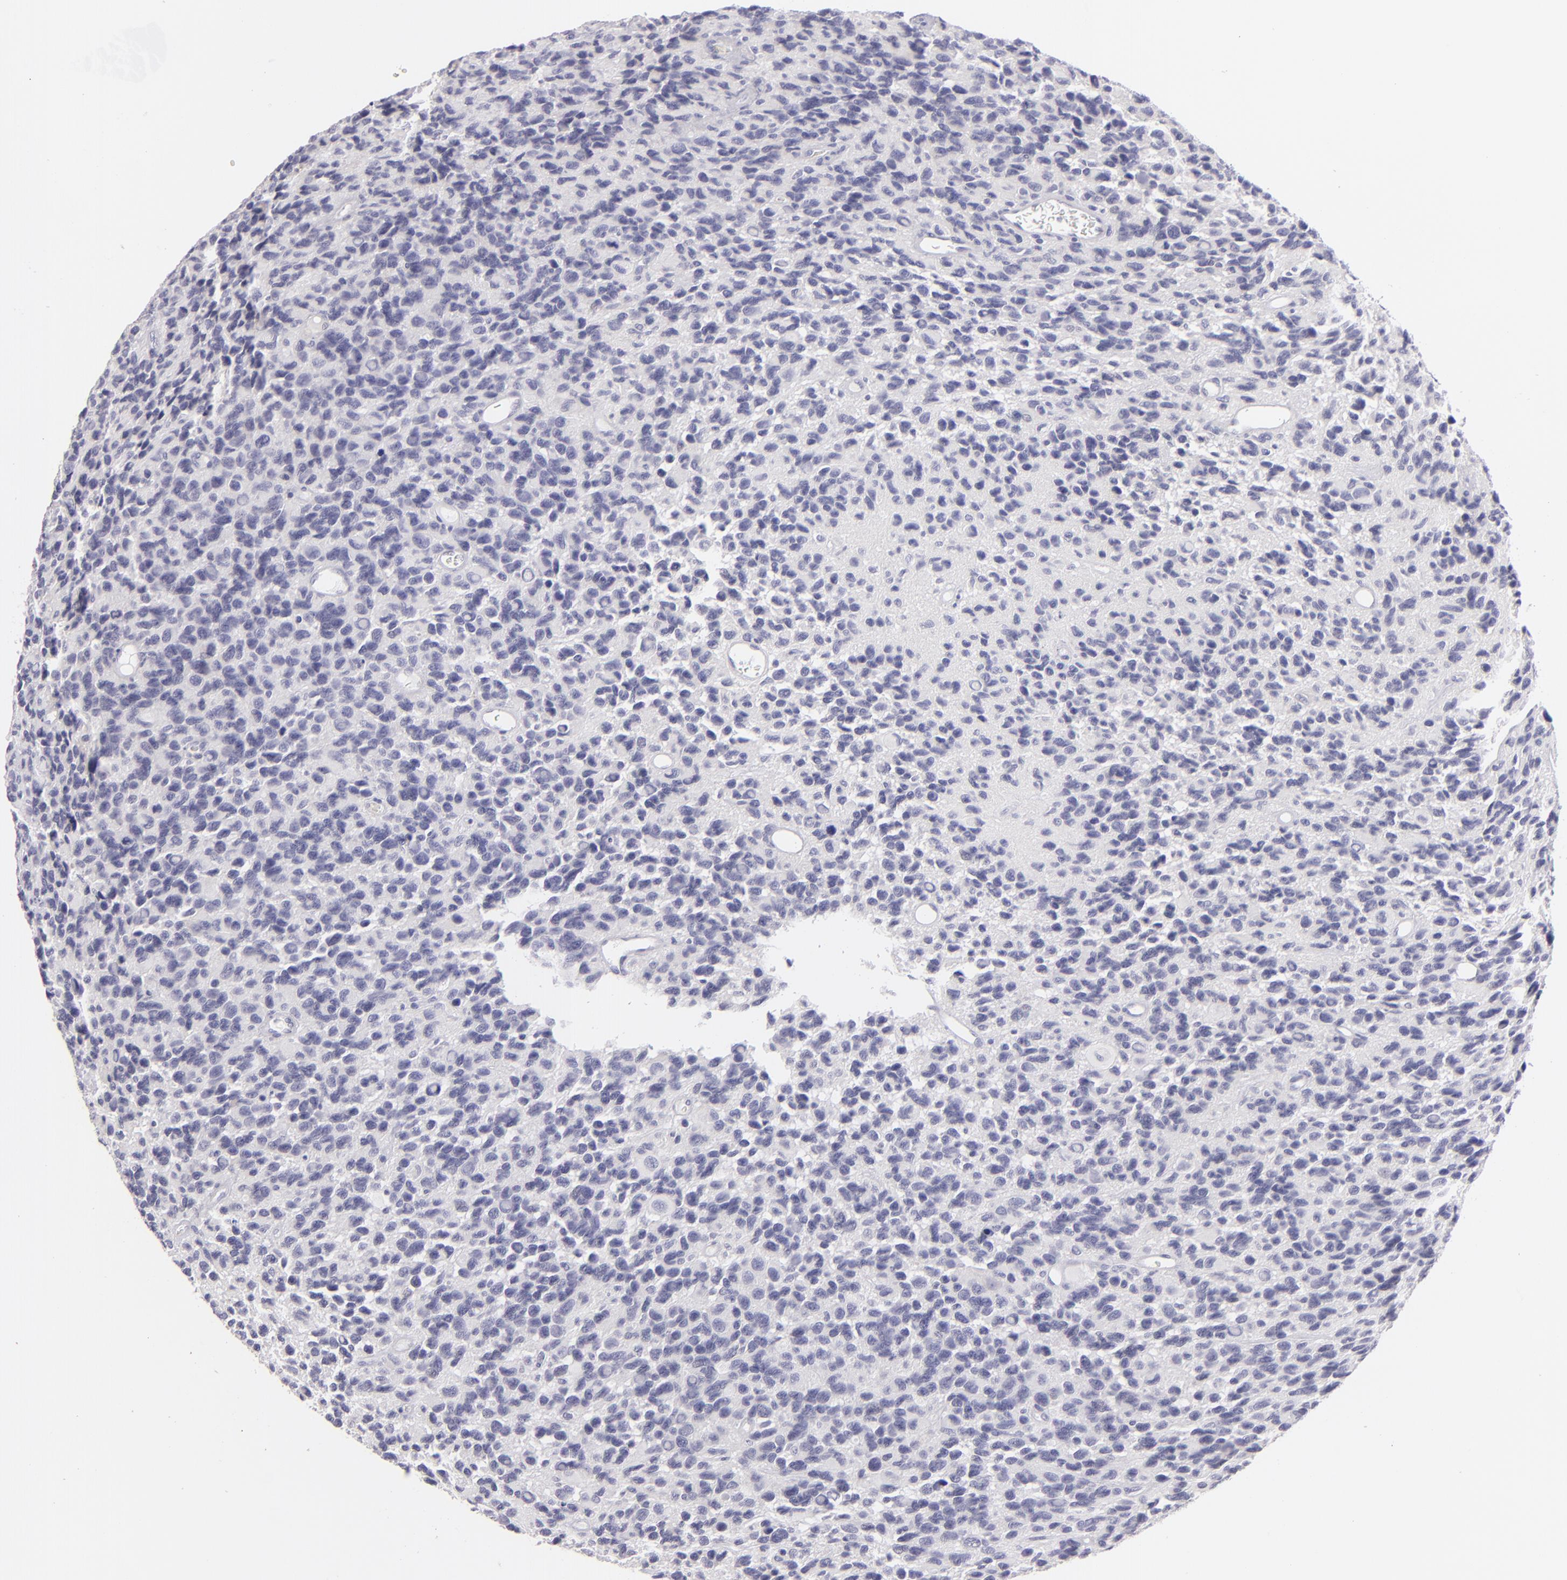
{"staining": {"intensity": "negative", "quantity": "none", "location": "none"}, "tissue": "glioma", "cell_type": "Tumor cells", "image_type": "cancer", "snomed": [{"axis": "morphology", "description": "Glioma, malignant, High grade"}, {"axis": "topography", "description": "Brain"}], "caption": "Human high-grade glioma (malignant) stained for a protein using immunohistochemistry shows no positivity in tumor cells.", "gene": "CLDN4", "patient": {"sex": "male", "age": 77}}